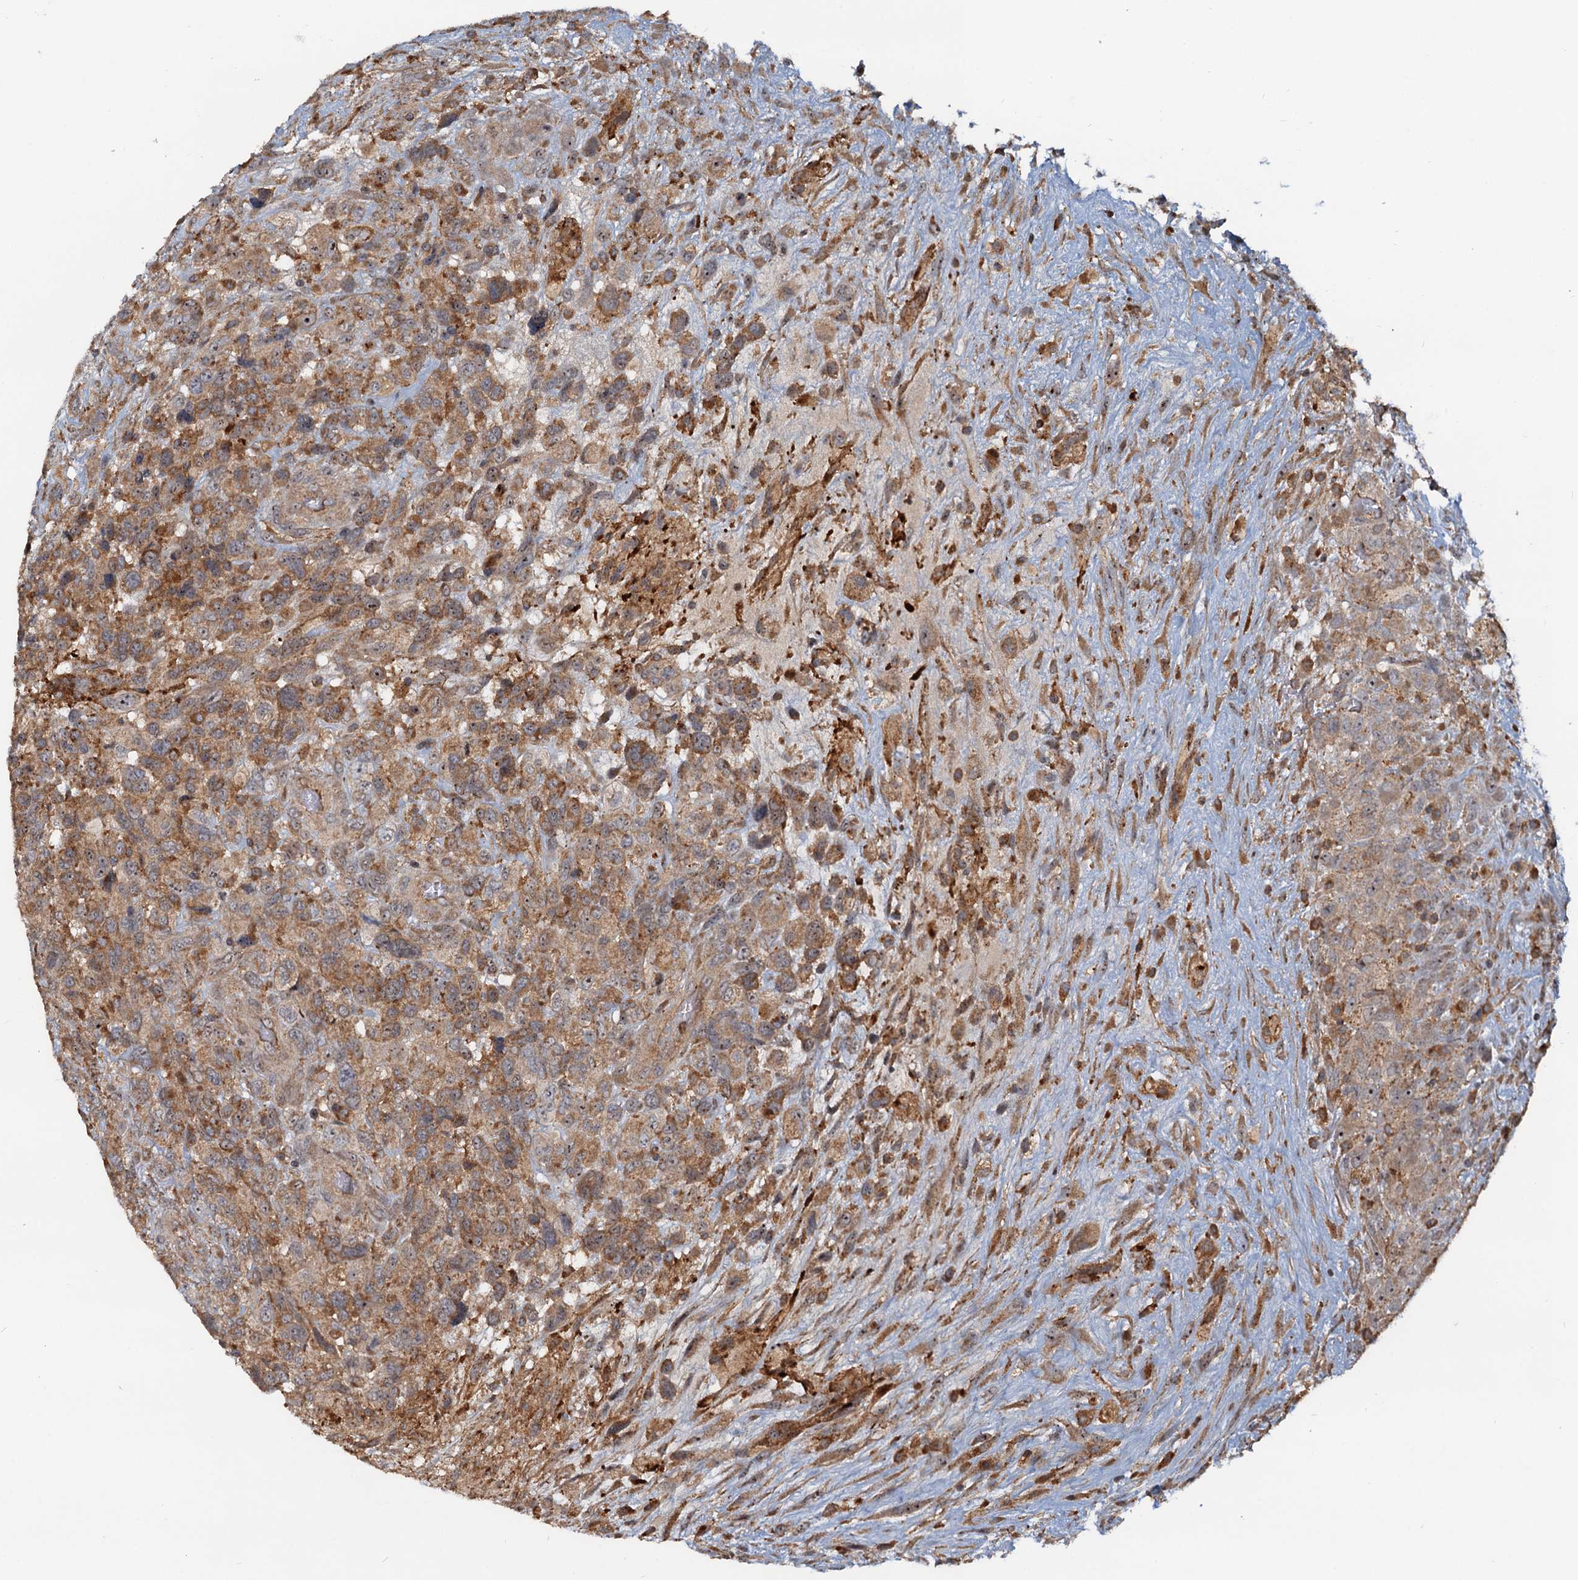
{"staining": {"intensity": "moderate", "quantity": ">75%", "location": "cytoplasmic/membranous"}, "tissue": "glioma", "cell_type": "Tumor cells", "image_type": "cancer", "snomed": [{"axis": "morphology", "description": "Glioma, malignant, High grade"}, {"axis": "topography", "description": "Brain"}], "caption": "This photomicrograph demonstrates immunohistochemistry (IHC) staining of malignant glioma (high-grade), with medium moderate cytoplasmic/membranous staining in about >75% of tumor cells.", "gene": "TOLLIP", "patient": {"sex": "male", "age": 61}}